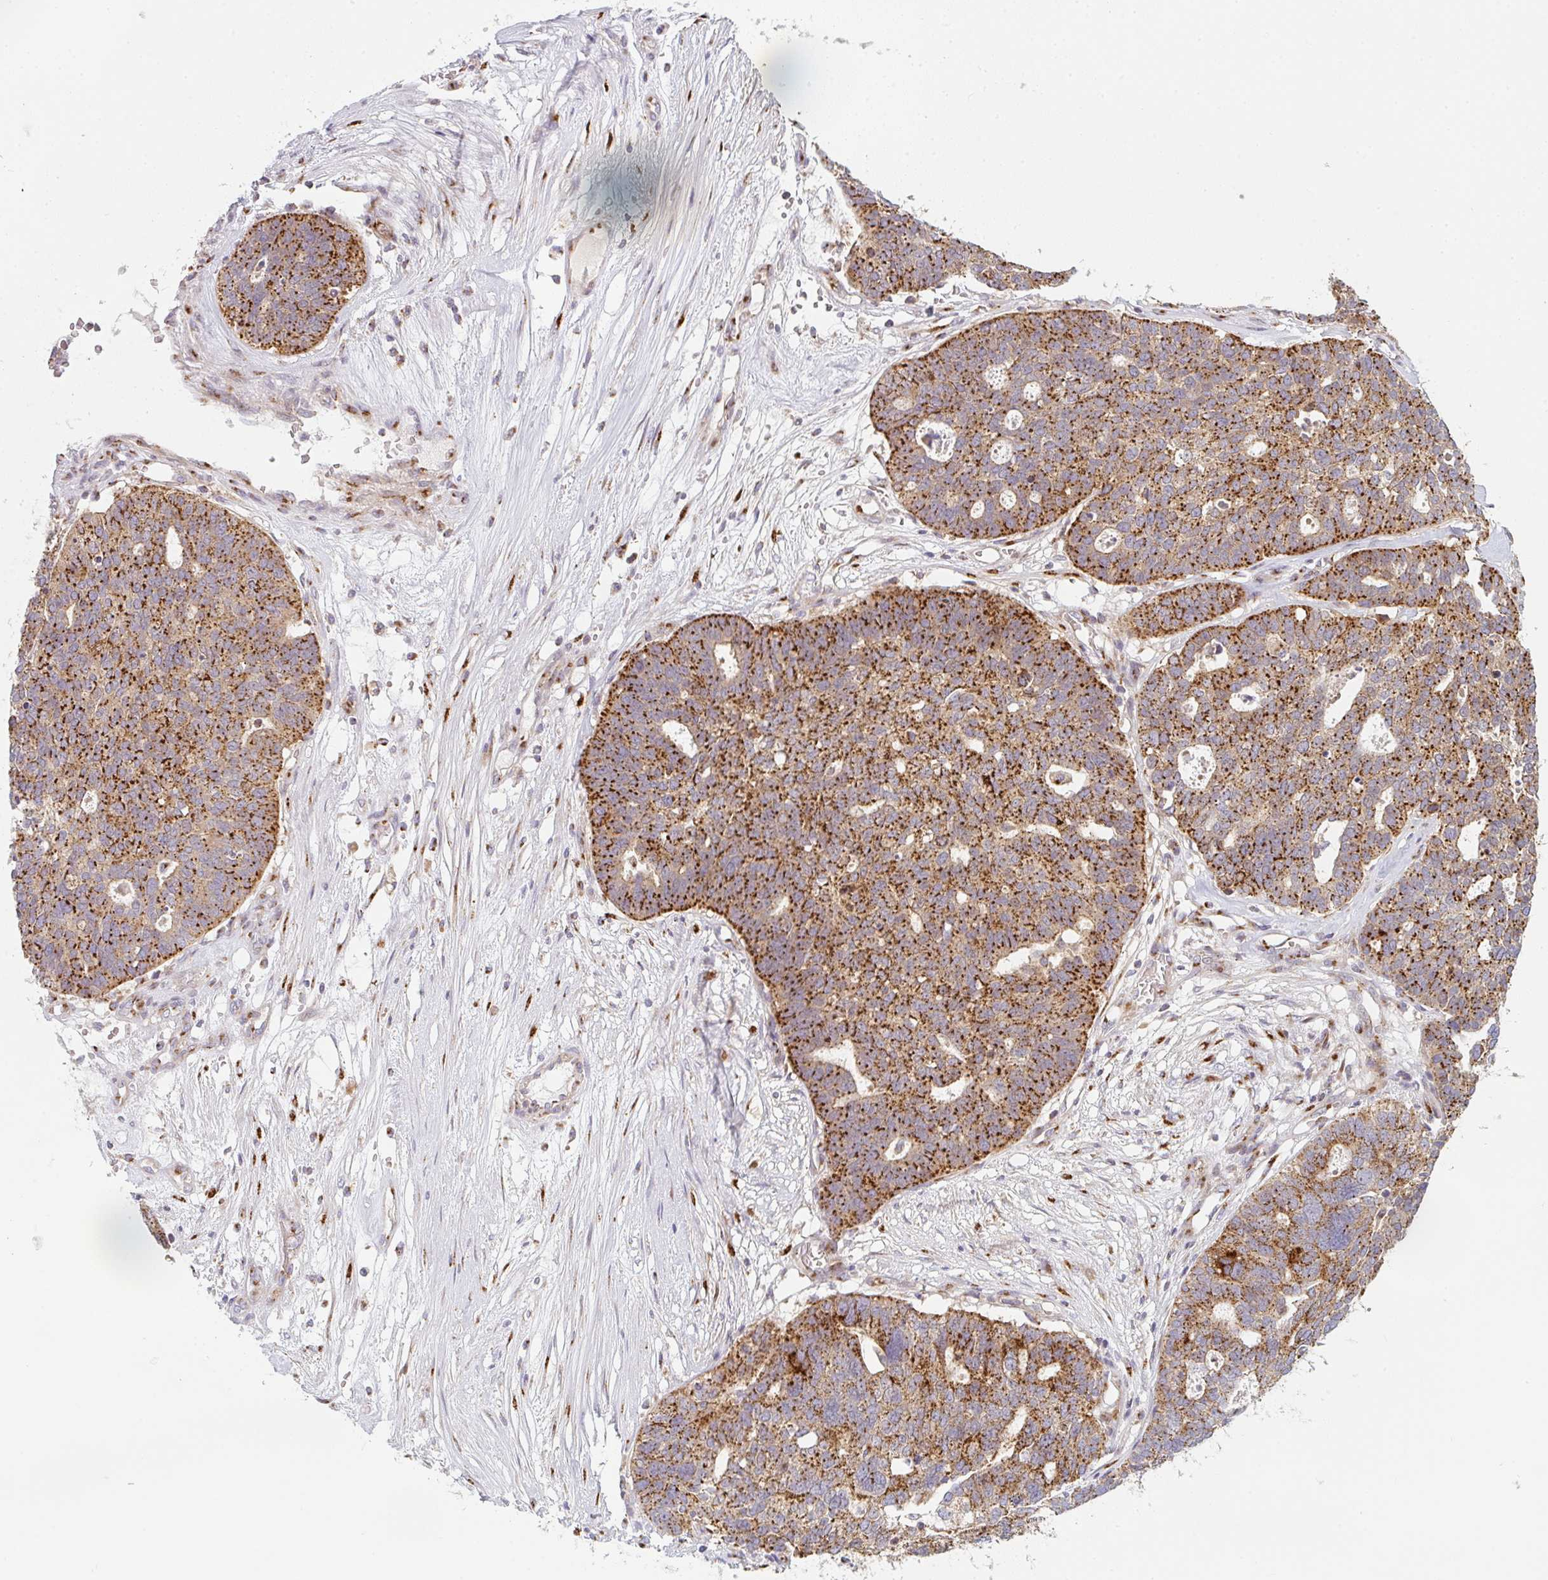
{"staining": {"intensity": "strong", "quantity": ">75%", "location": "cytoplasmic/membranous"}, "tissue": "ovarian cancer", "cell_type": "Tumor cells", "image_type": "cancer", "snomed": [{"axis": "morphology", "description": "Cystadenocarcinoma, serous, NOS"}, {"axis": "topography", "description": "Ovary"}], "caption": "Brown immunohistochemical staining in human ovarian serous cystadenocarcinoma exhibits strong cytoplasmic/membranous staining in about >75% of tumor cells.", "gene": "GVQW3", "patient": {"sex": "female", "age": 59}}